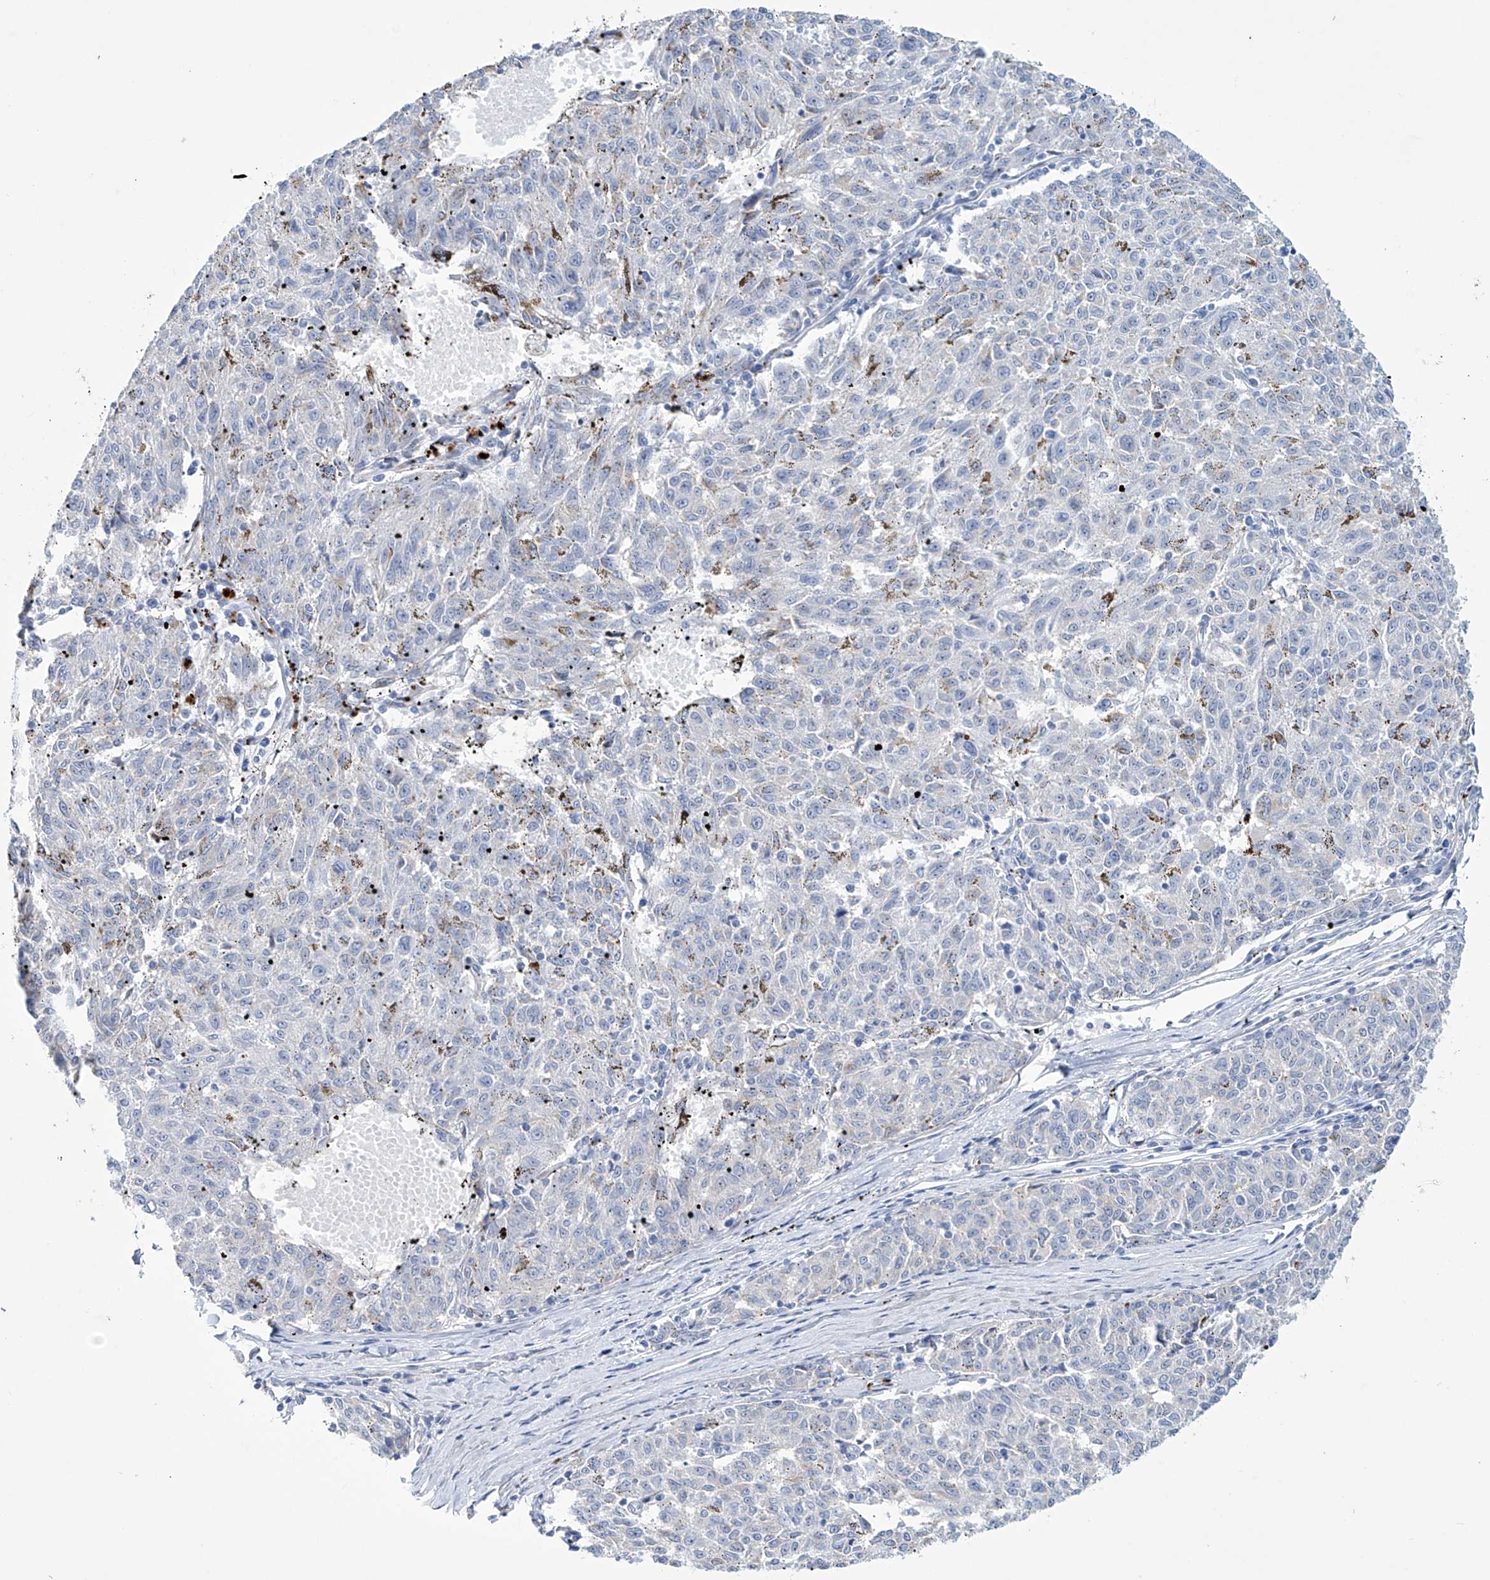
{"staining": {"intensity": "negative", "quantity": "none", "location": "none"}, "tissue": "melanoma", "cell_type": "Tumor cells", "image_type": "cancer", "snomed": [{"axis": "morphology", "description": "Malignant melanoma, NOS"}, {"axis": "topography", "description": "Skin"}], "caption": "DAB (3,3'-diaminobenzidine) immunohistochemical staining of human malignant melanoma reveals no significant expression in tumor cells. (DAB immunohistochemistry with hematoxylin counter stain).", "gene": "TRIM60", "patient": {"sex": "female", "age": 72}}